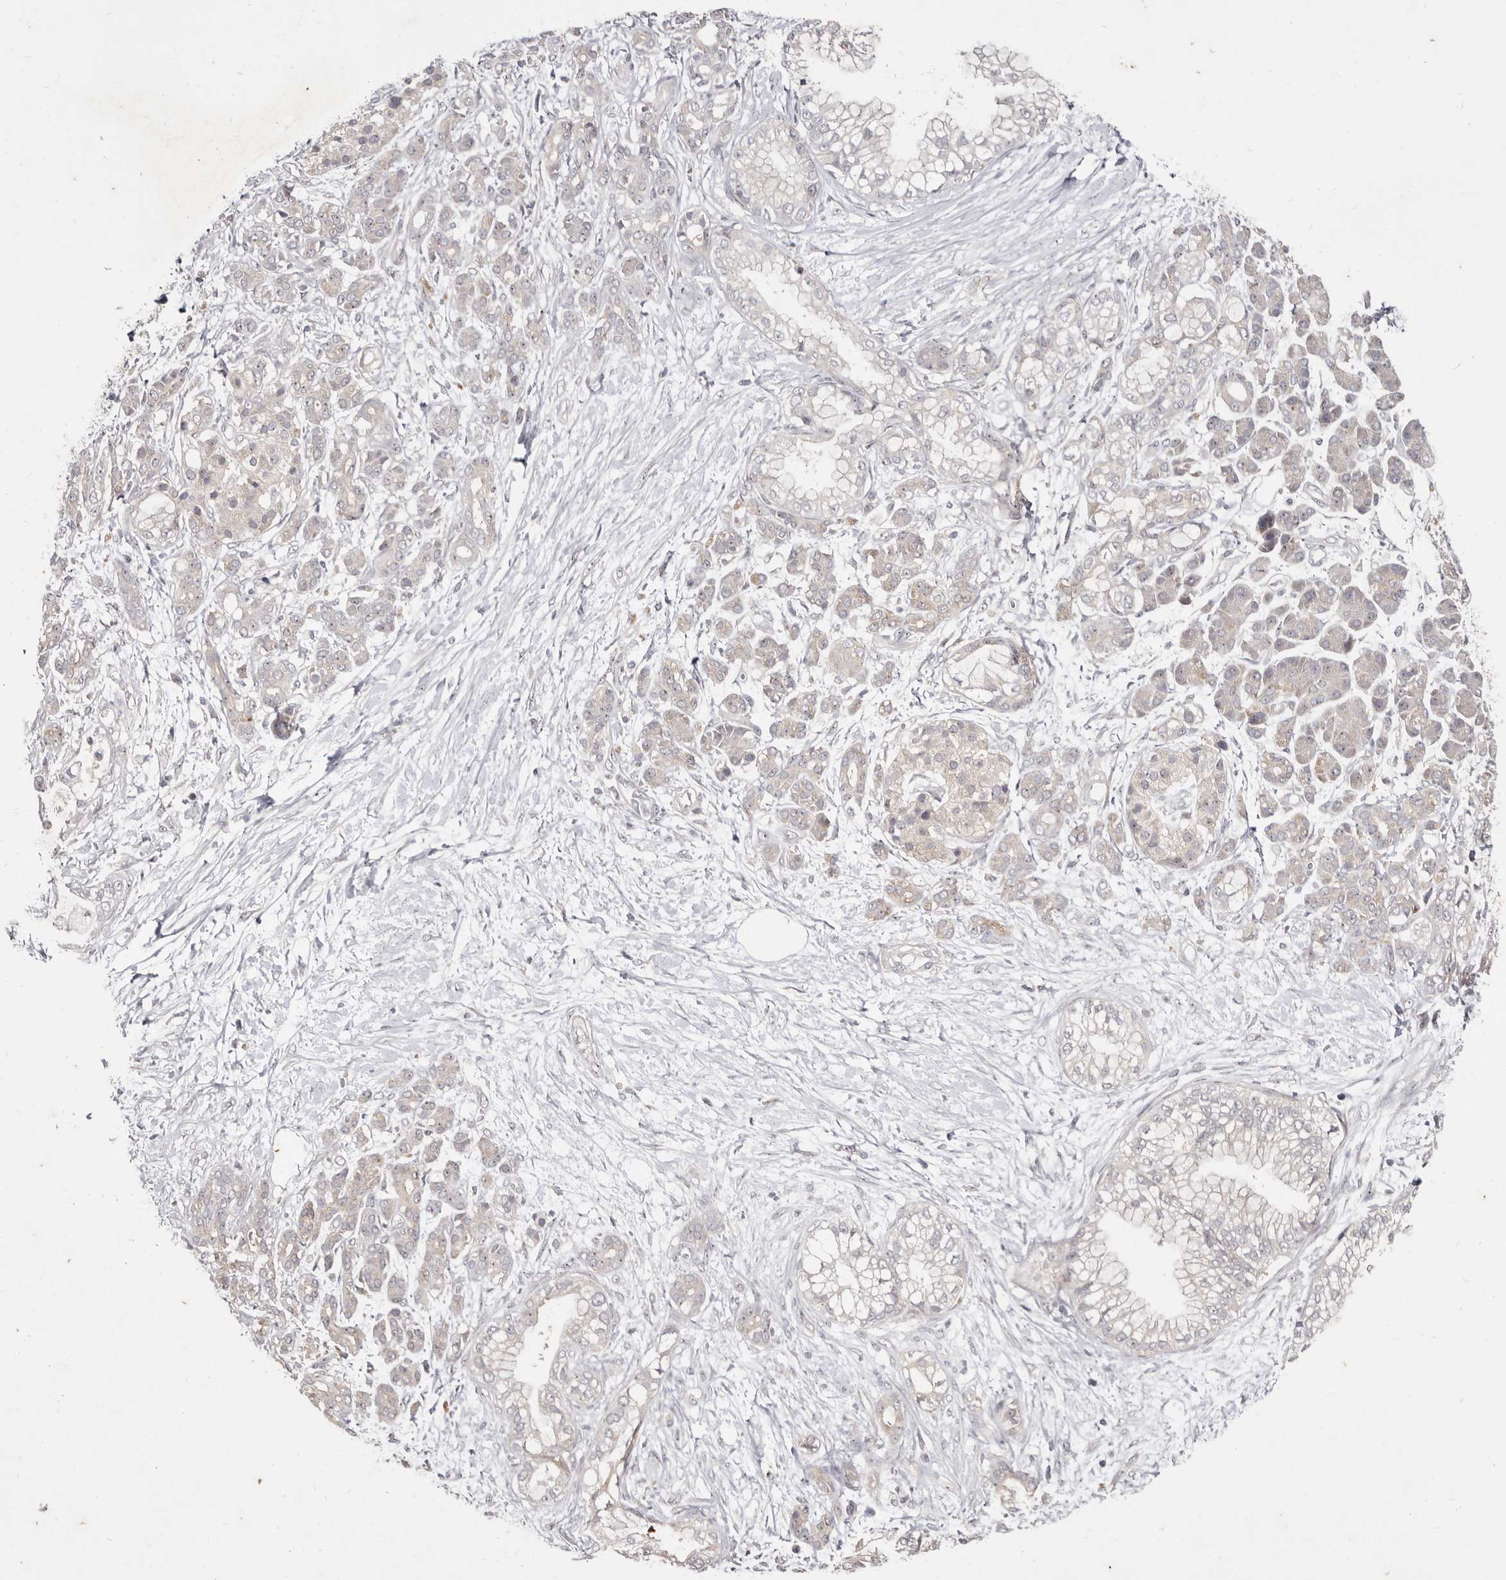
{"staining": {"intensity": "negative", "quantity": "none", "location": "none"}, "tissue": "pancreatic cancer", "cell_type": "Tumor cells", "image_type": "cancer", "snomed": [{"axis": "morphology", "description": "Adenocarcinoma, NOS"}, {"axis": "topography", "description": "Pancreas"}], "caption": "Pancreatic adenocarcinoma stained for a protein using immunohistochemistry reveals no expression tumor cells.", "gene": "FLAD1", "patient": {"sex": "male", "age": 68}}